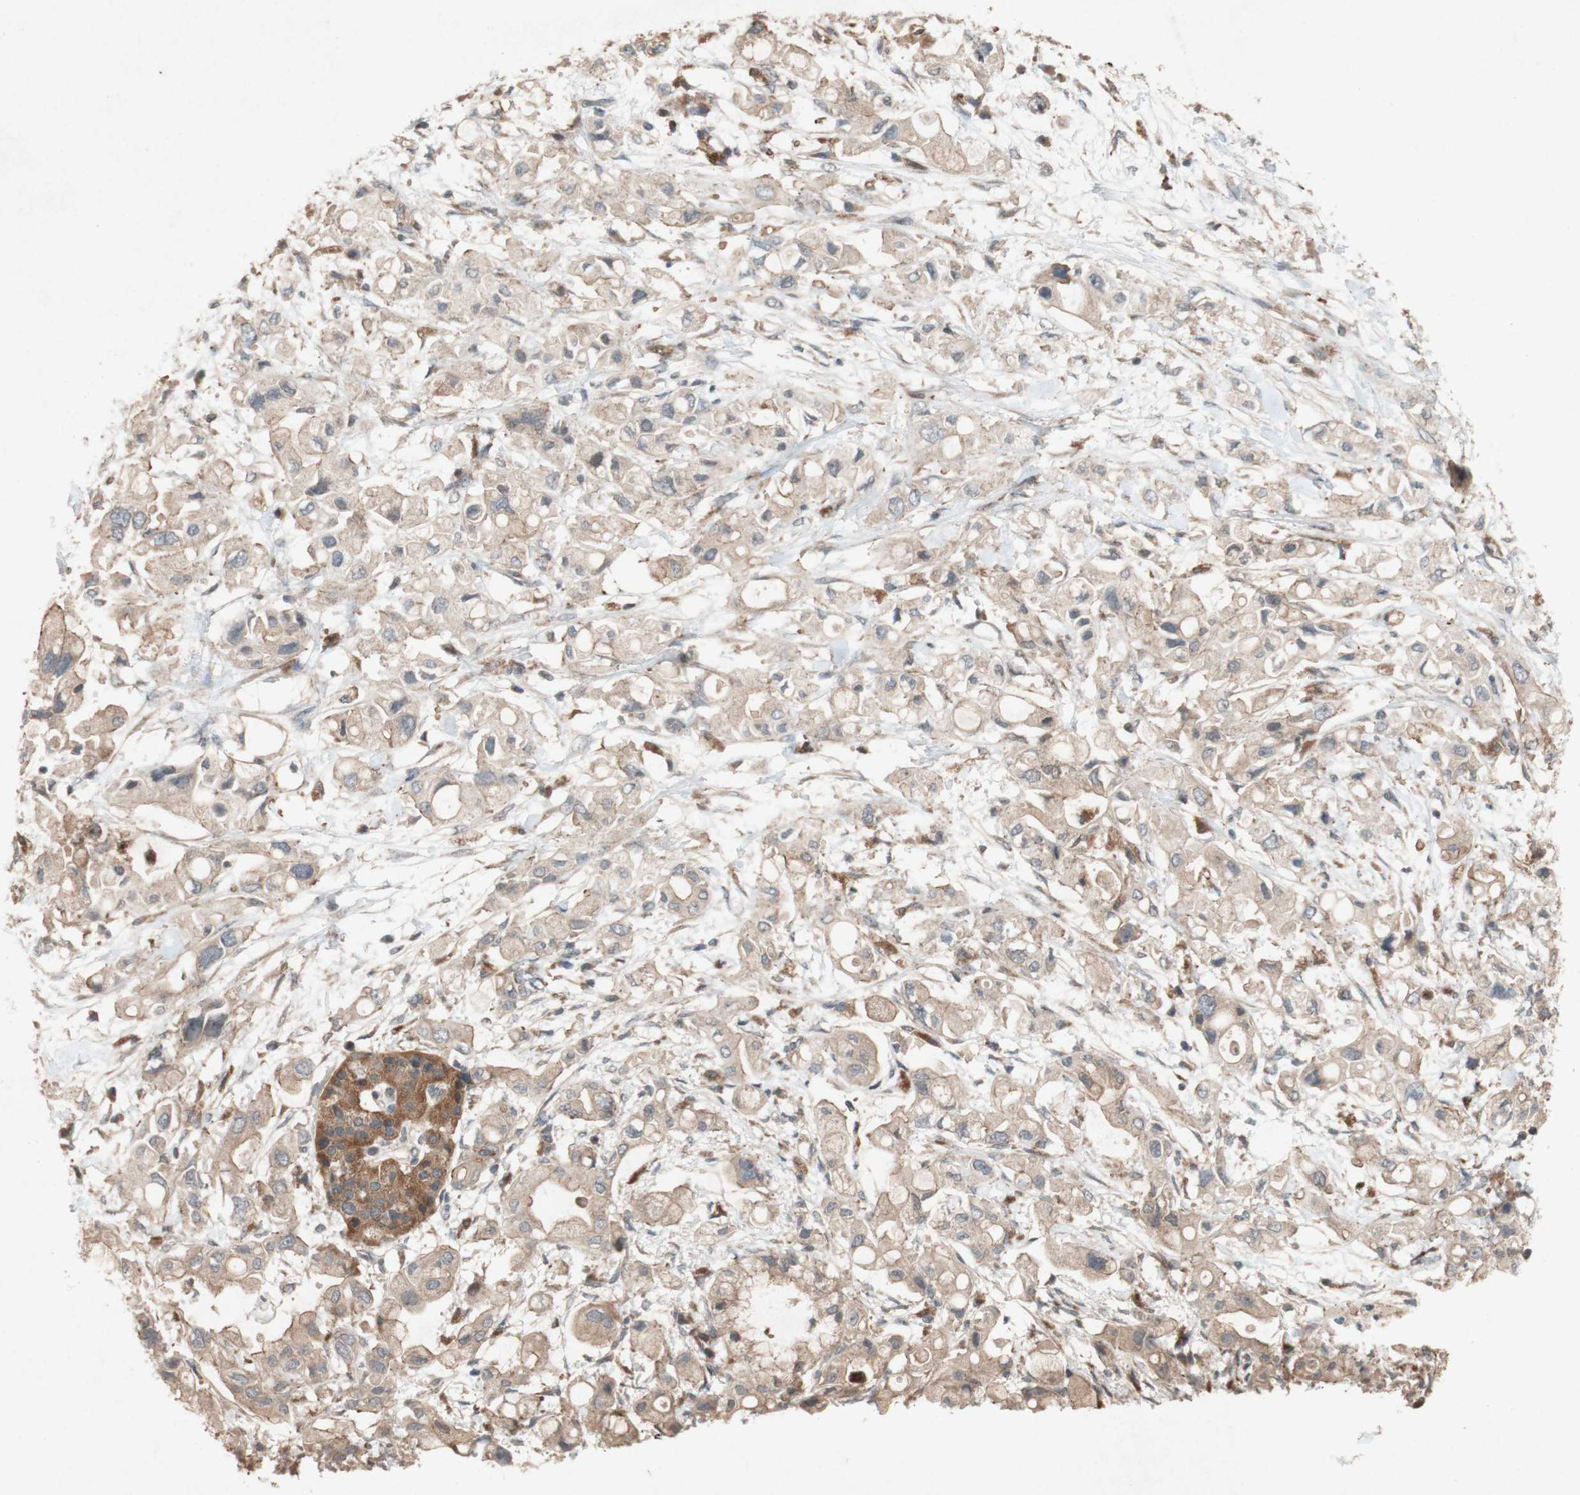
{"staining": {"intensity": "weak", "quantity": ">75%", "location": "cytoplasmic/membranous"}, "tissue": "pancreatic cancer", "cell_type": "Tumor cells", "image_type": "cancer", "snomed": [{"axis": "morphology", "description": "Adenocarcinoma, NOS"}, {"axis": "topography", "description": "Pancreas"}], "caption": "Immunohistochemistry (DAB (3,3'-diaminobenzidine)) staining of pancreatic cancer reveals weak cytoplasmic/membranous protein expression in approximately >75% of tumor cells.", "gene": "ATP6V1F", "patient": {"sex": "female", "age": 56}}